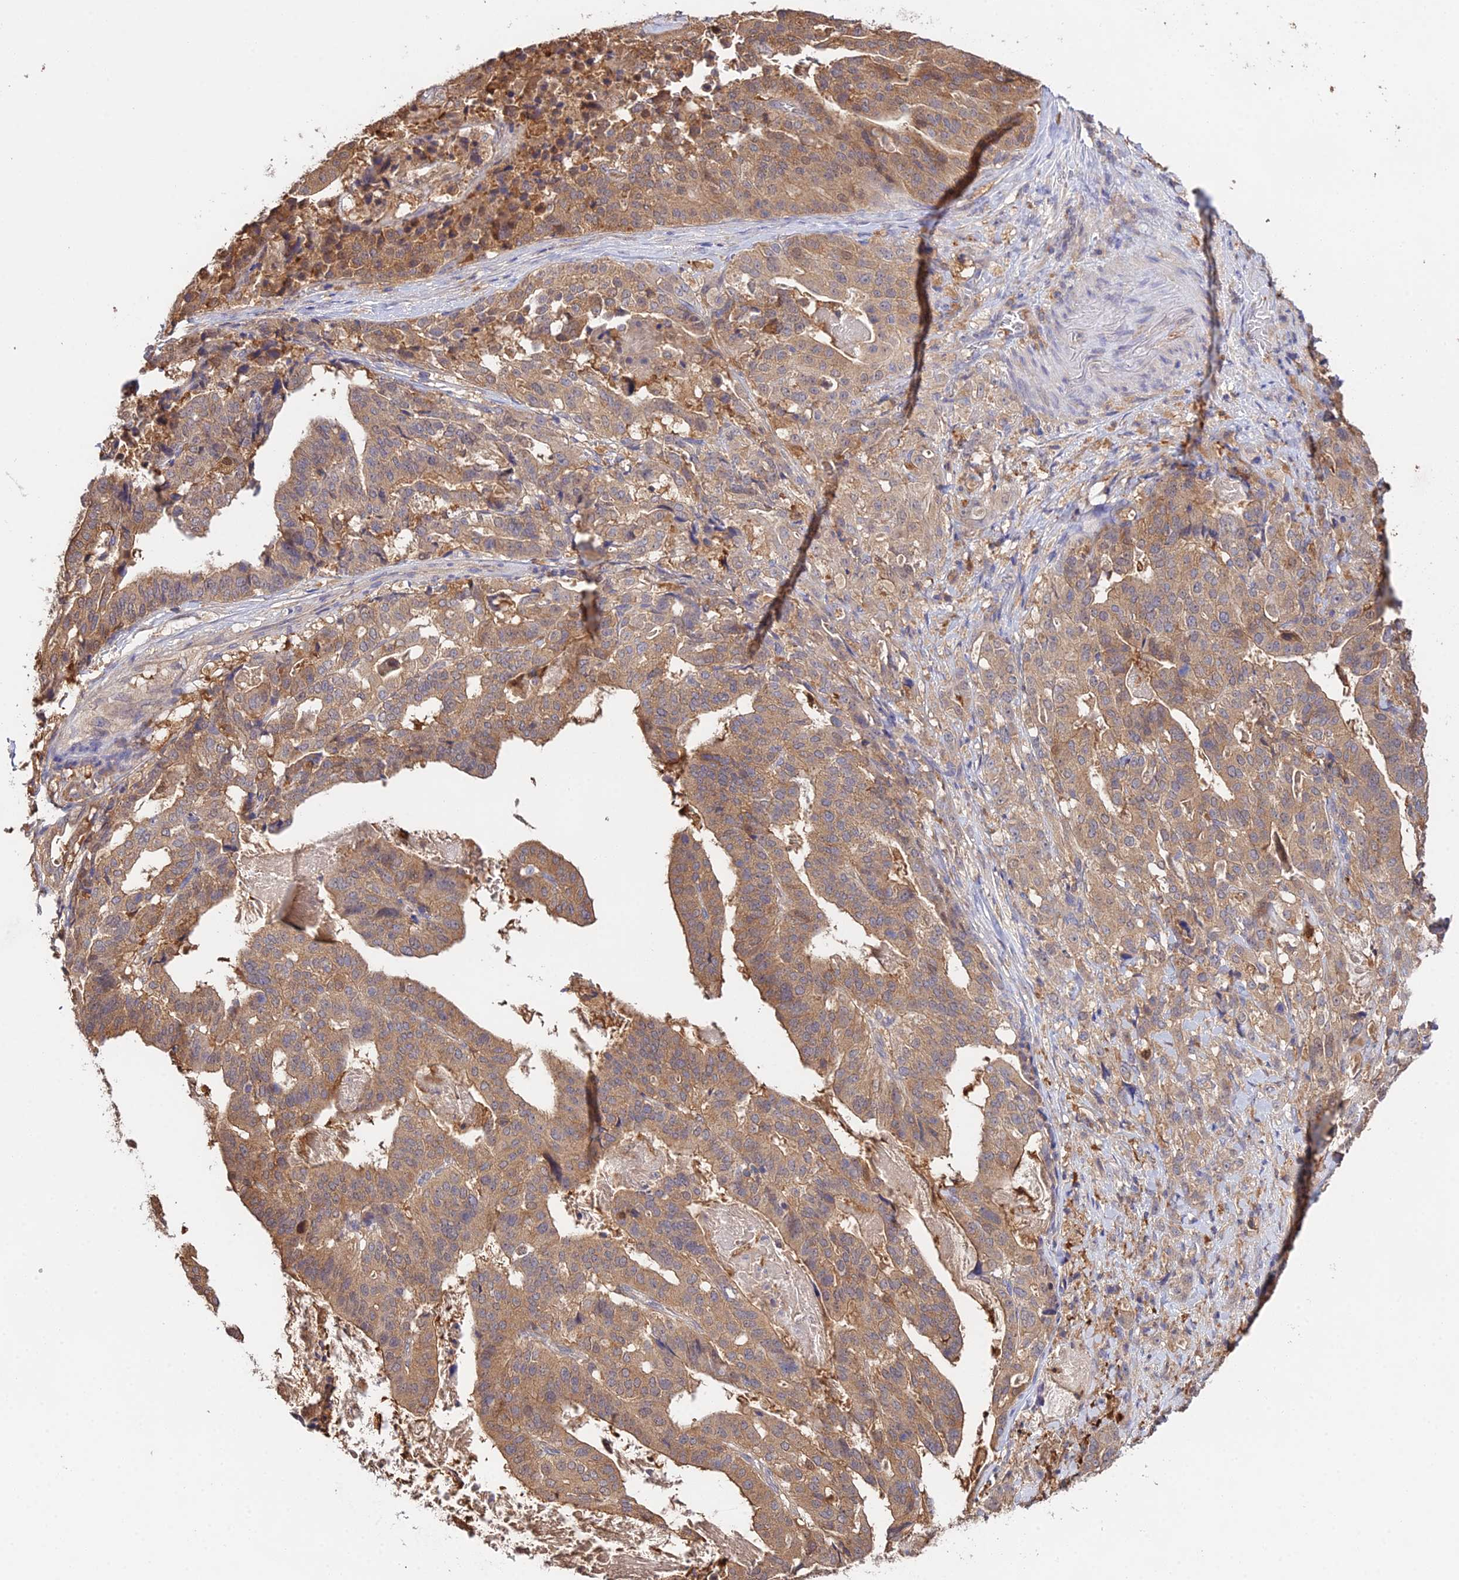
{"staining": {"intensity": "moderate", "quantity": ">75%", "location": "cytoplasmic/membranous"}, "tissue": "stomach cancer", "cell_type": "Tumor cells", "image_type": "cancer", "snomed": [{"axis": "morphology", "description": "Adenocarcinoma, NOS"}, {"axis": "topography", "description": "Stomach"}], "caption": "Human stomach cancer (adenocarcinoma) stained for a protein (brown) exhibits moderate cytoplasmic/membranous positive positivity in about >75% of tumor cells.", "gene": "FBP1", "patient": {"sex": "male", "age": 48}}